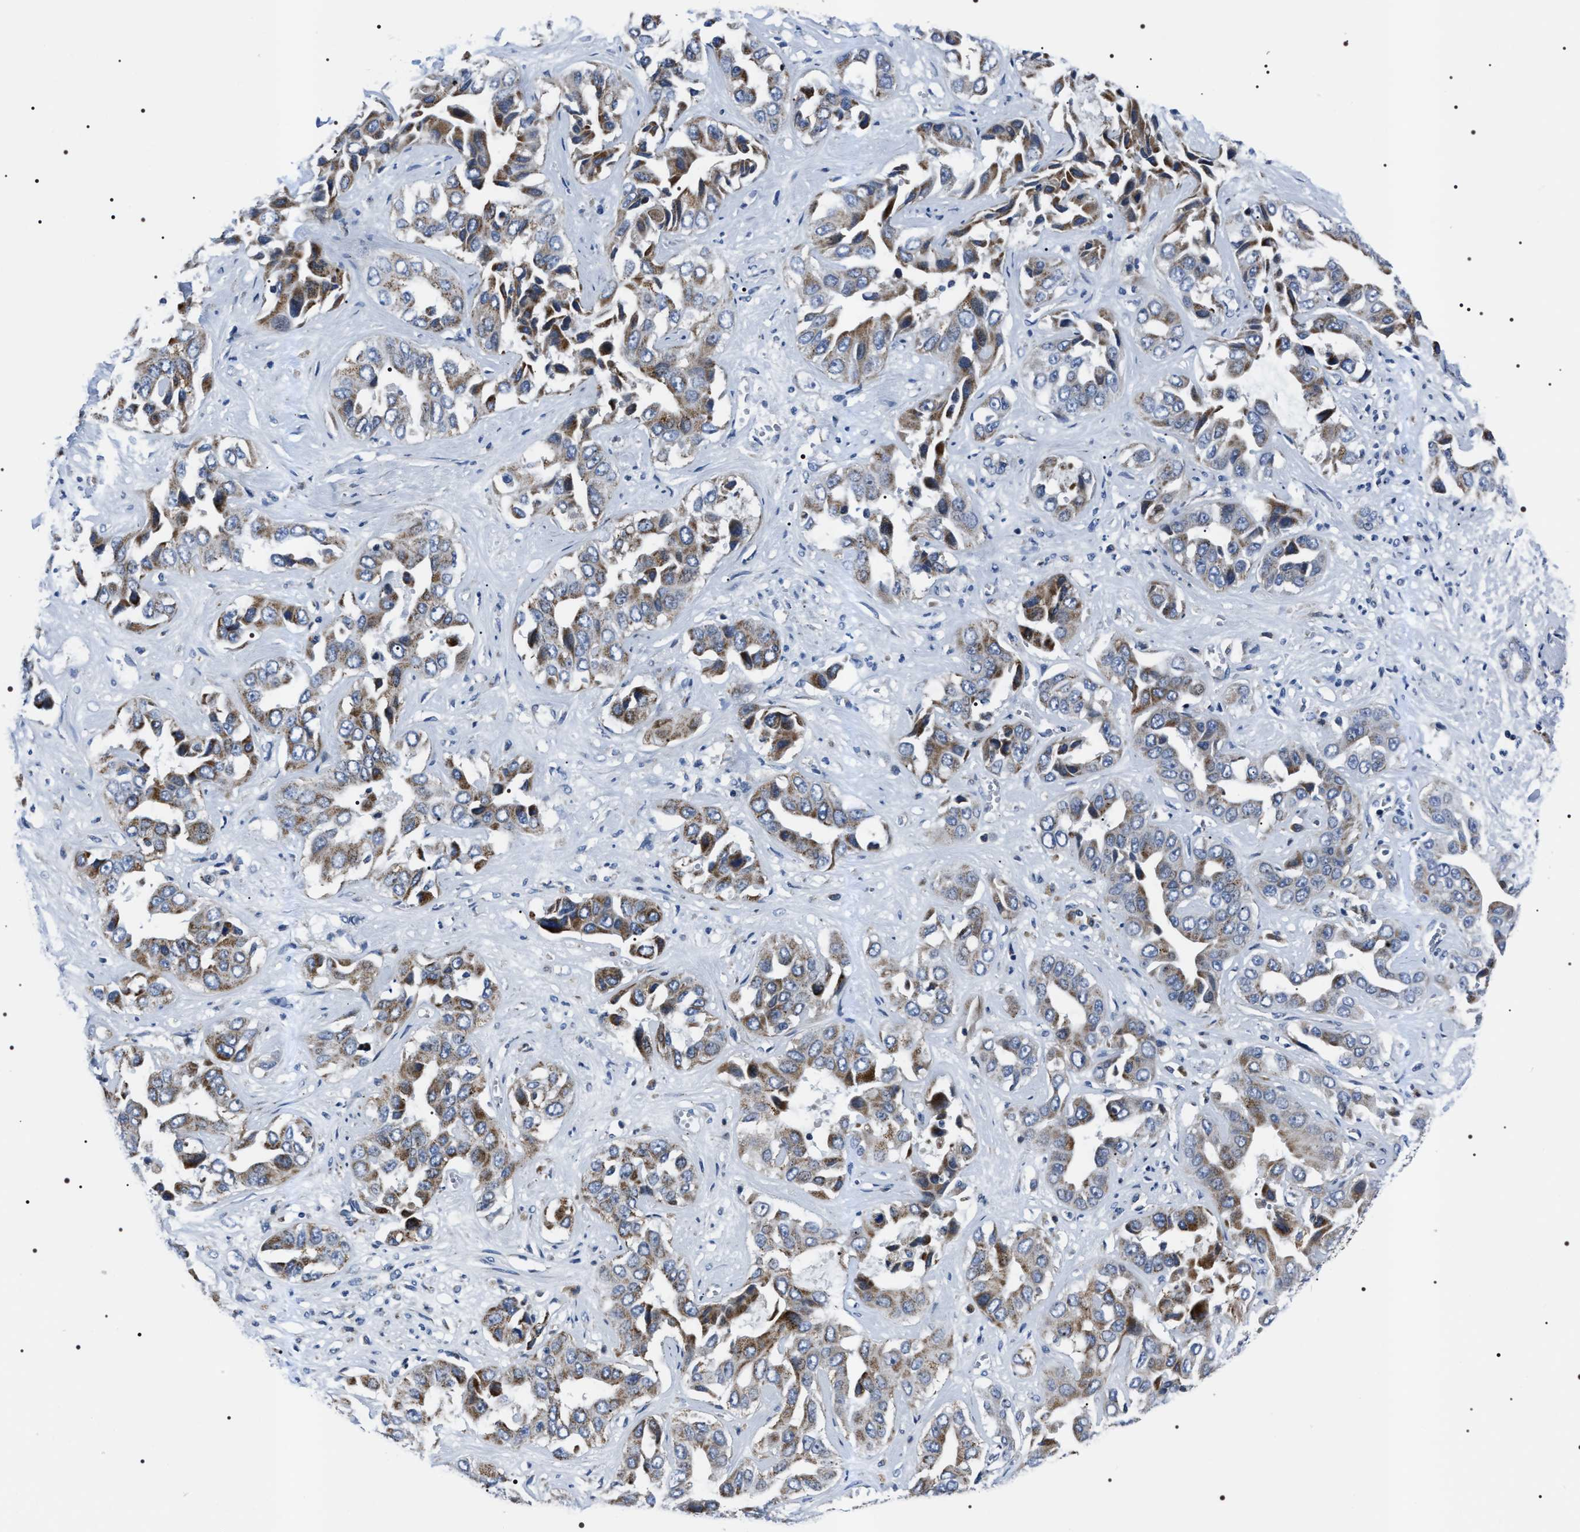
{"staining": {"intensity": "moderate", "quantity": ">75%", "location": "cytoplasmic/membranous"}, "tissue": "liver cancer", "cell_type": "Tumor cells", "image_type": "cancer", "snomed": [{"axis": "morphology", "description": "Cholangiocarcinoma"}, {"axis": "topography", "description": "Liver"}], "caption": "Immunohistochemical staining of liver cholangiocarcinoma demonstrates moderate cytoplasmic/membranous protein staining in approximately >75% of tumor cells.", "gene": "NTMT1", "patient": {"sex": "female", "age": 52}}